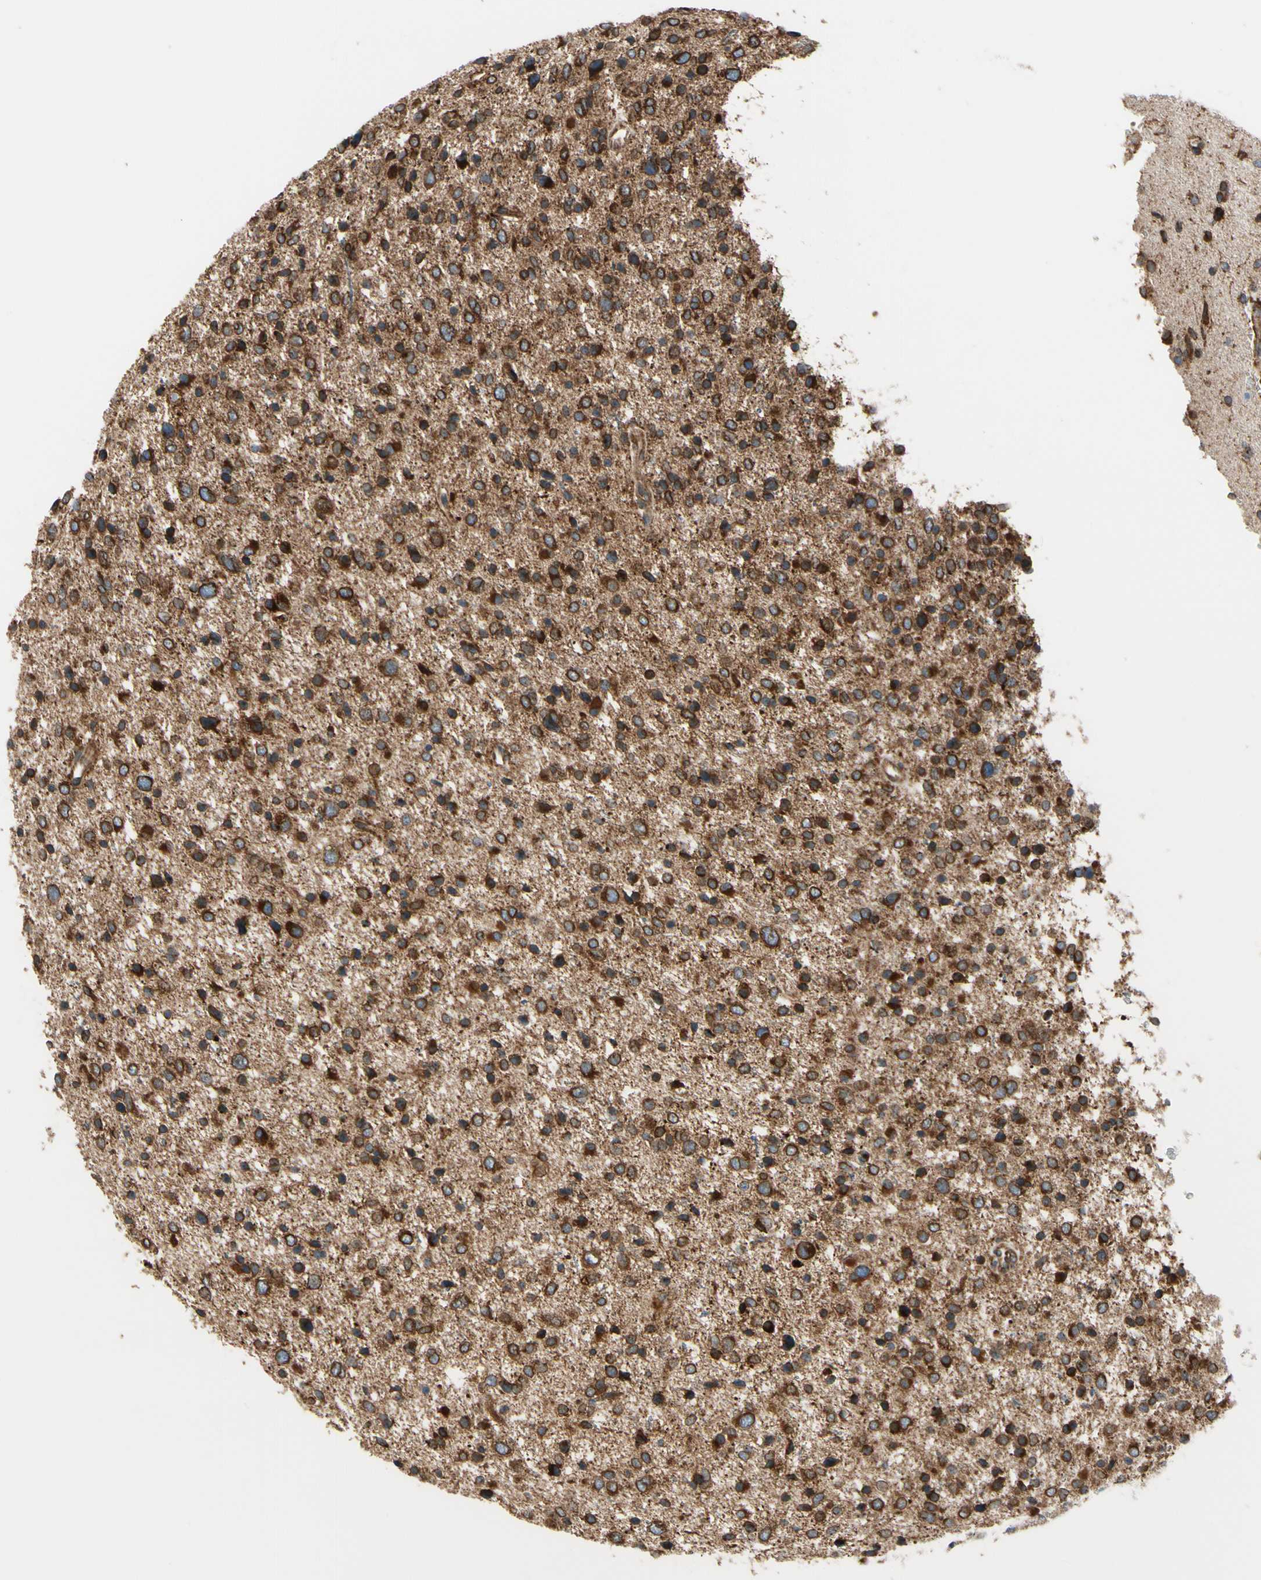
{"staining": {"intensity": "strong", "quantity": ">75%", "location": "cytoplasmic/membranous"}, "tissue": "glioma", "cell_type": "Tumor cells", "image_type": "cancer", "snomed": [{"axis": "morphology", "description": "Glioma, malignant, Low grade"}, {"axis": "topography", "description": "Brain"}], "caption": "Glioma tissue exhibits strong cytoplasmic/membranous expression in approximately >75% of tumor cells", "gene": "CLCC1", "patient": {"sex": "female", "age": 37}}